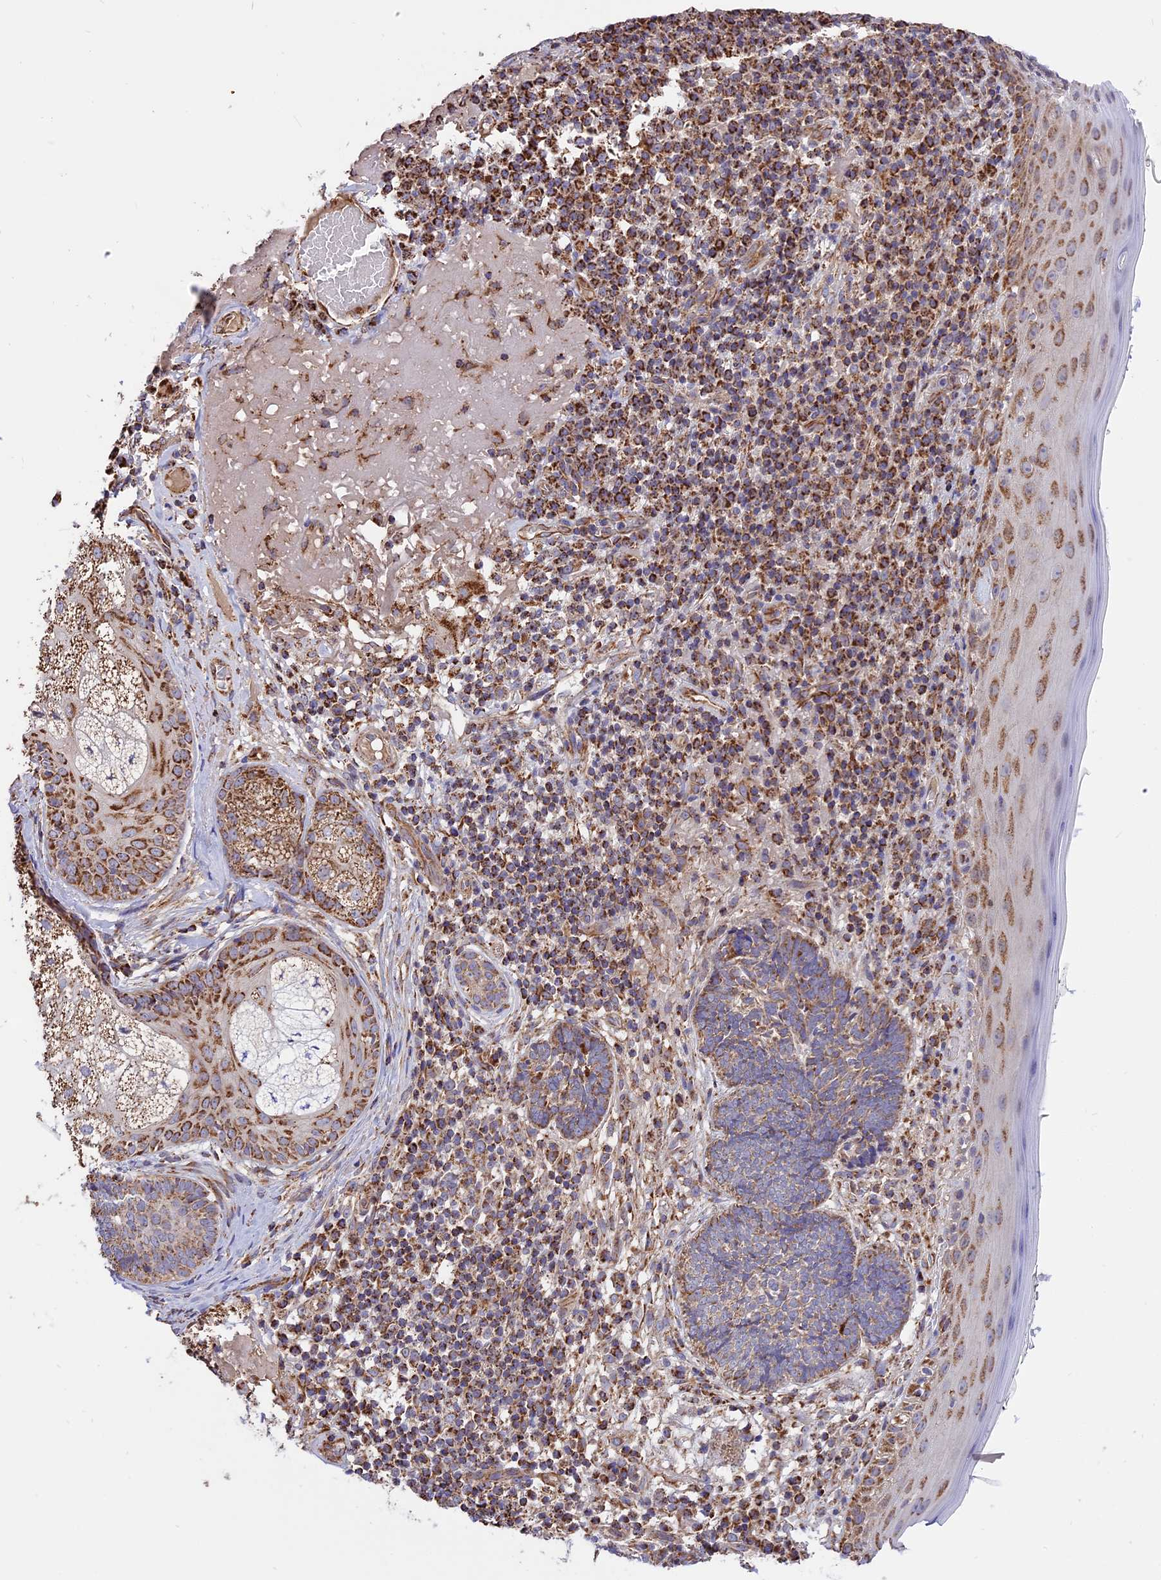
{"staining": {"intensity": "weak", "quantity": "25%-75%", "location": "cytoplasmic/membranous"}, "tissue": "skin cancer", "cell_type": "Tumor cells", "image_type": "cancer", "snomed": [{"axis": "morphology", "description": "Basal cell carcinoma"}, {"axis": "topography", "description": "Skin"}], "caption": "Immunohistochemical staining of skin cancer shows low levels of weak cytoplasmic/membranous protein staining in about 25%-75% of tumor cells.", "gene": "TTC4", "patient": {"sex": "male", "age": 88}}